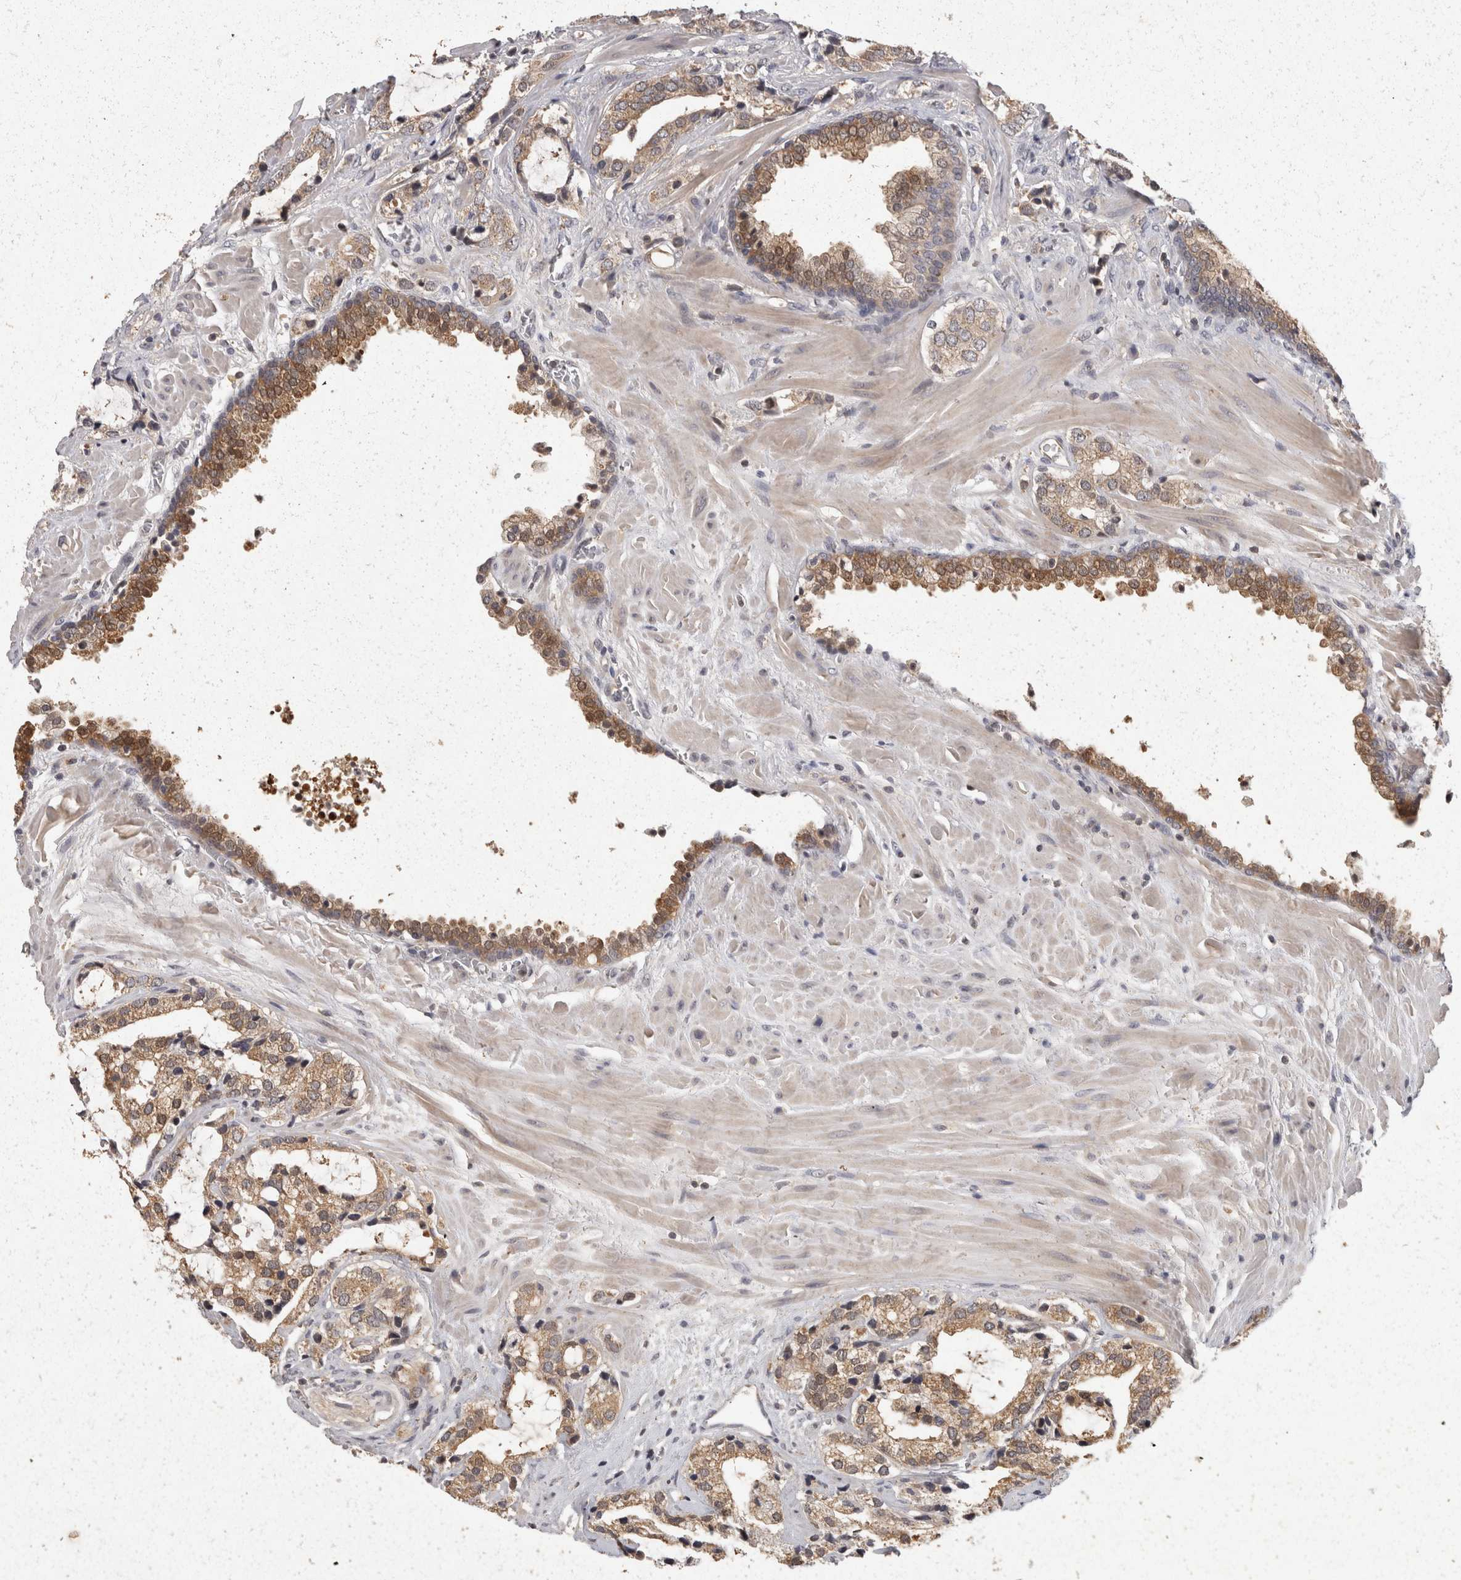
{"staining": {"intensity": "moderate", "quantity": "25%-75%", "location": "cytoplasmic/membranous"}, "tissue": "prostate cancer", "cell_type": "Tumor cells", "image_type": "cancer", "snomed": [{"axis": "morphology", "description": "Adenocarcinoma, High grade"}, {"axis": "topography", "description": "Prostate"}], "caption": "This histopathology image shows adenocarcinoma (high-grade) (prostate) stained with immunohistochemistry (IHC) to label a protein in brown. The cytoplasmic/membranous of tumor cells show moderate positivity for the protein. Nuclei are counter-stained blue.", "gene": "ACAT2", "patient": {"sex": "male", "age": 66}}